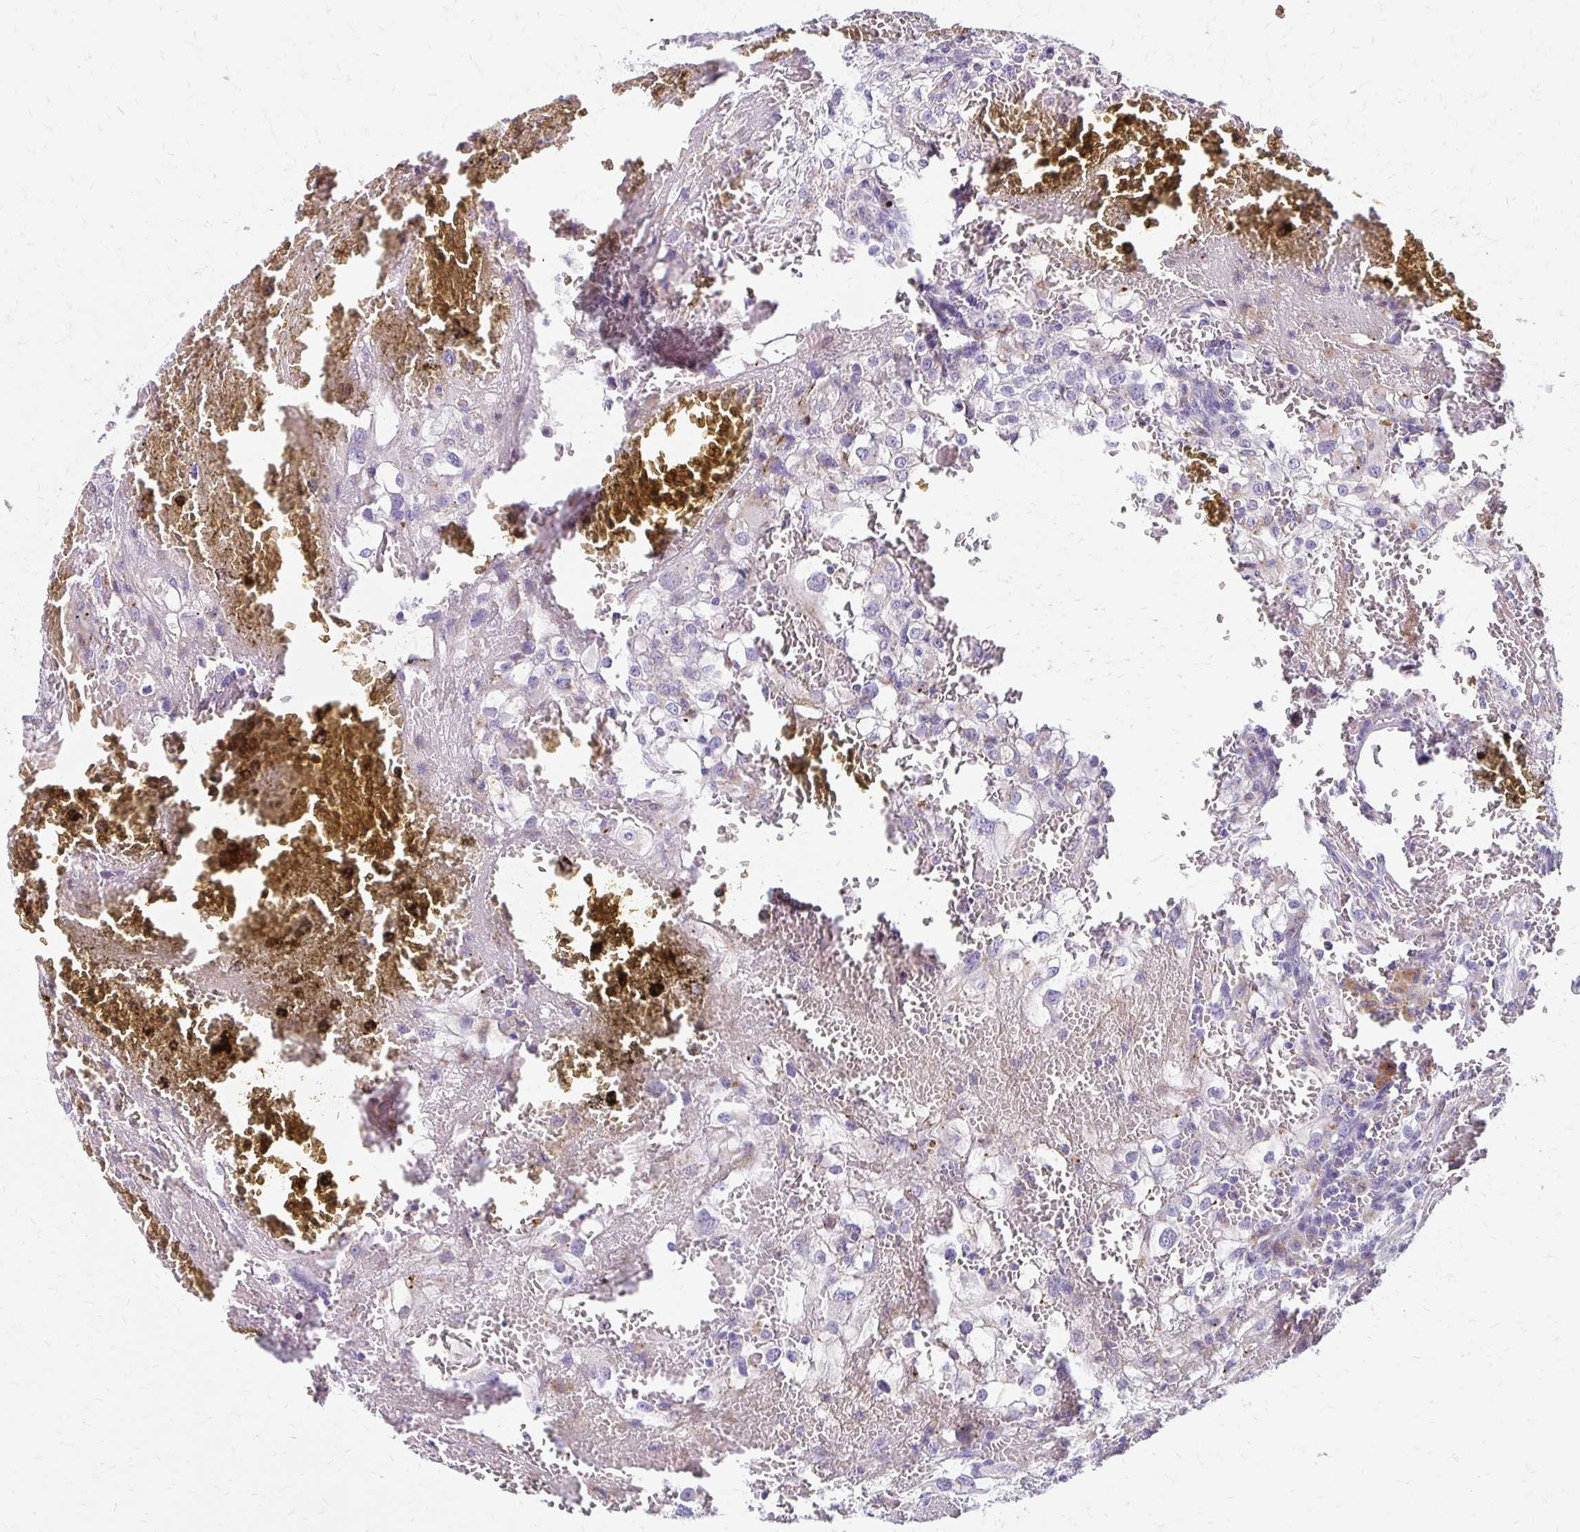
{"staining": {"intensity": "negative", "quantity": "none", "location": "none"}, "tissue": "renal cancer", "cell_type": "Tumor cells", "image_type": "cancer", "snomed": [{"axis": "morphology", "description": "Adenocarcinoma, NOS"}, {"axis": "topography", "description": "Kidney"}], "caption": "Tumor cells are negative for protein expression in human renal cancer (adenocarcinoma).", "gene": "BBS12", "patient": {"sex": "female", "age": 74}}